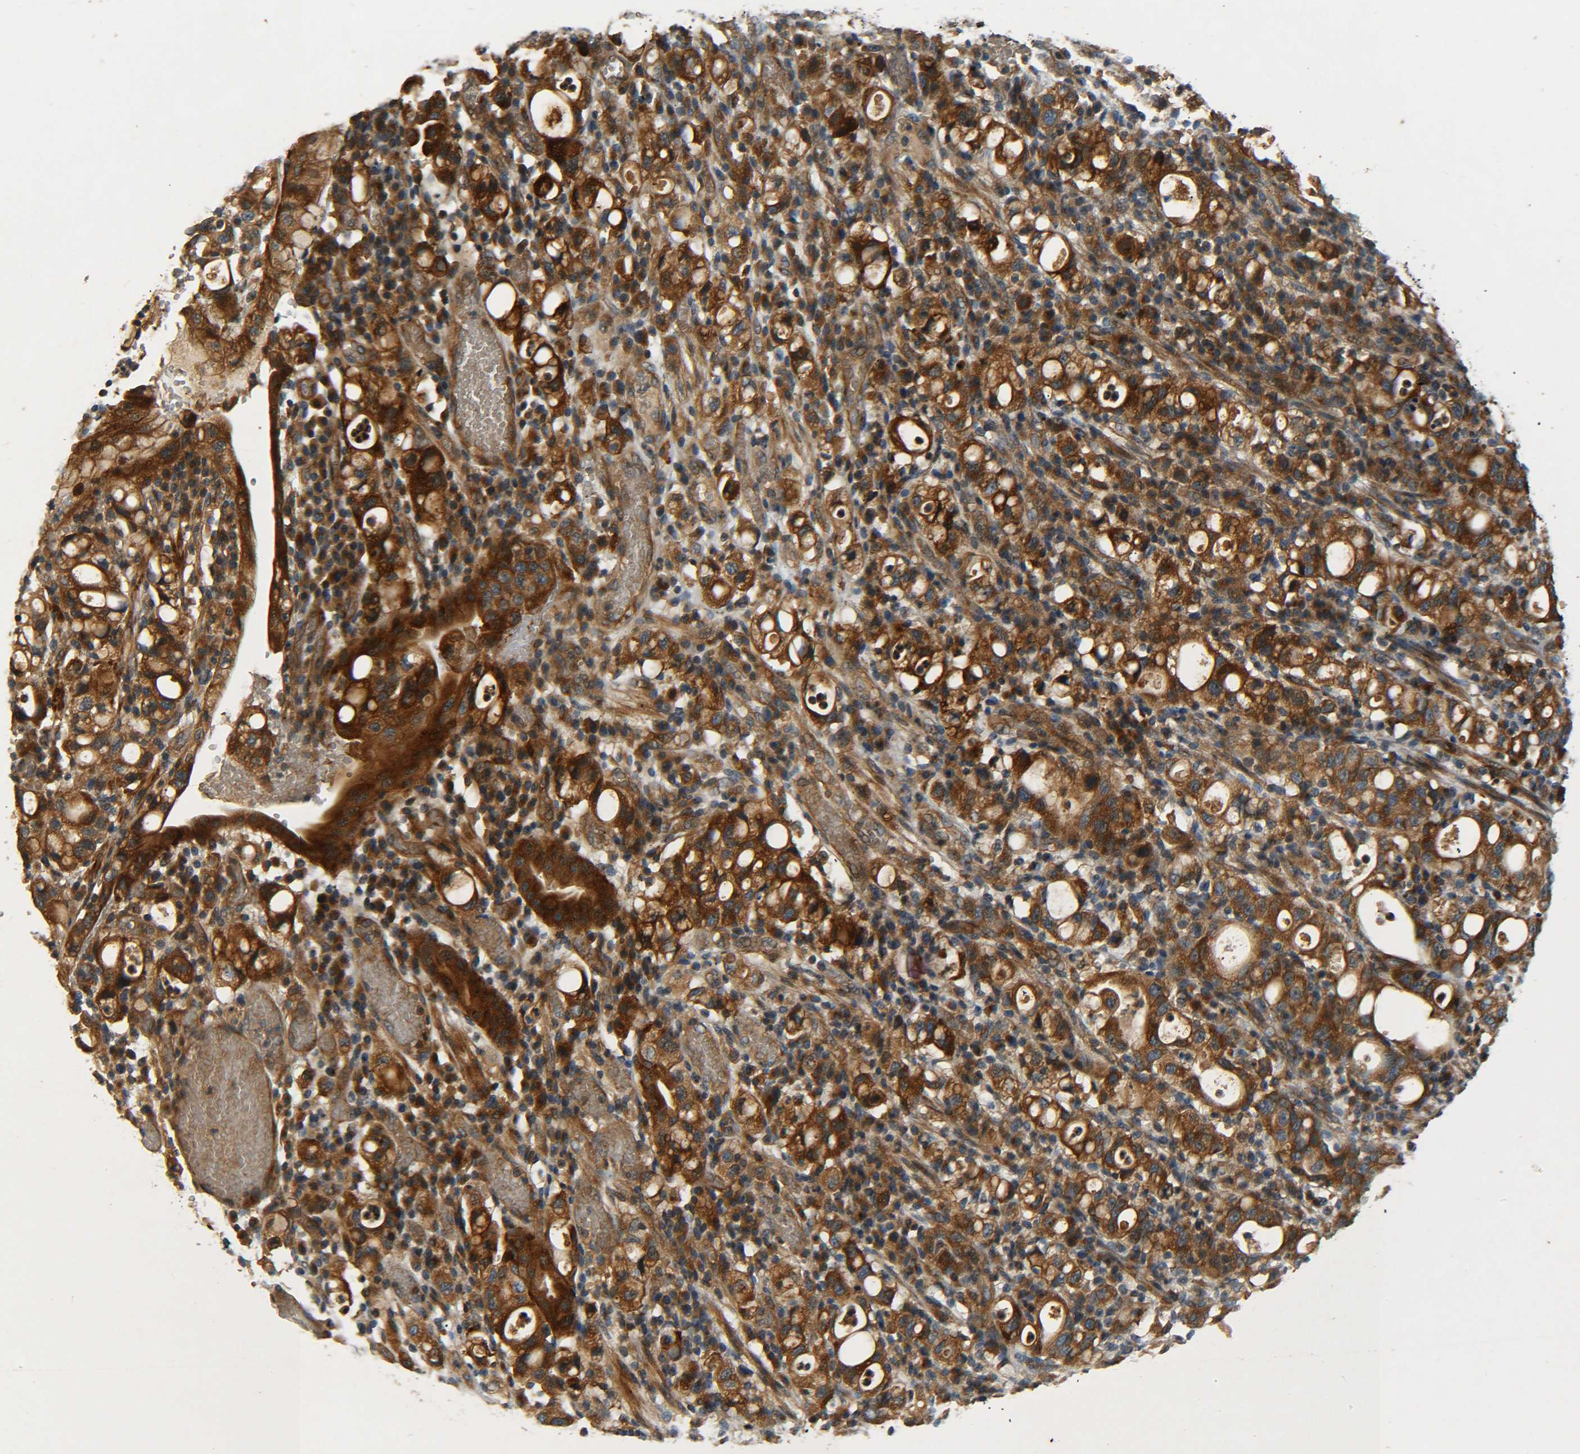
{"staining": {"intensity": "strong", "quantity": ">75%", "location": "cytoplasmic/membranous"}, "tissue": "stomach cancer", "cell_type": "Tumor cells", "image_type": "cancer", "snomed": [{"axis": "morphology", "description": "Adenocarcinoma, NOS"}, {"axis": "topography", "description": "Stomach"}], "caption": "There is high levels of strong cytoplasmic/membranous positivity in tumor cells of stomach cancer (adenocarcinoma), as demonstrated by immunohistochemical staining (brown color).", "gene": "LRCH3", "patient": {"sex": "female", "age": 75}}